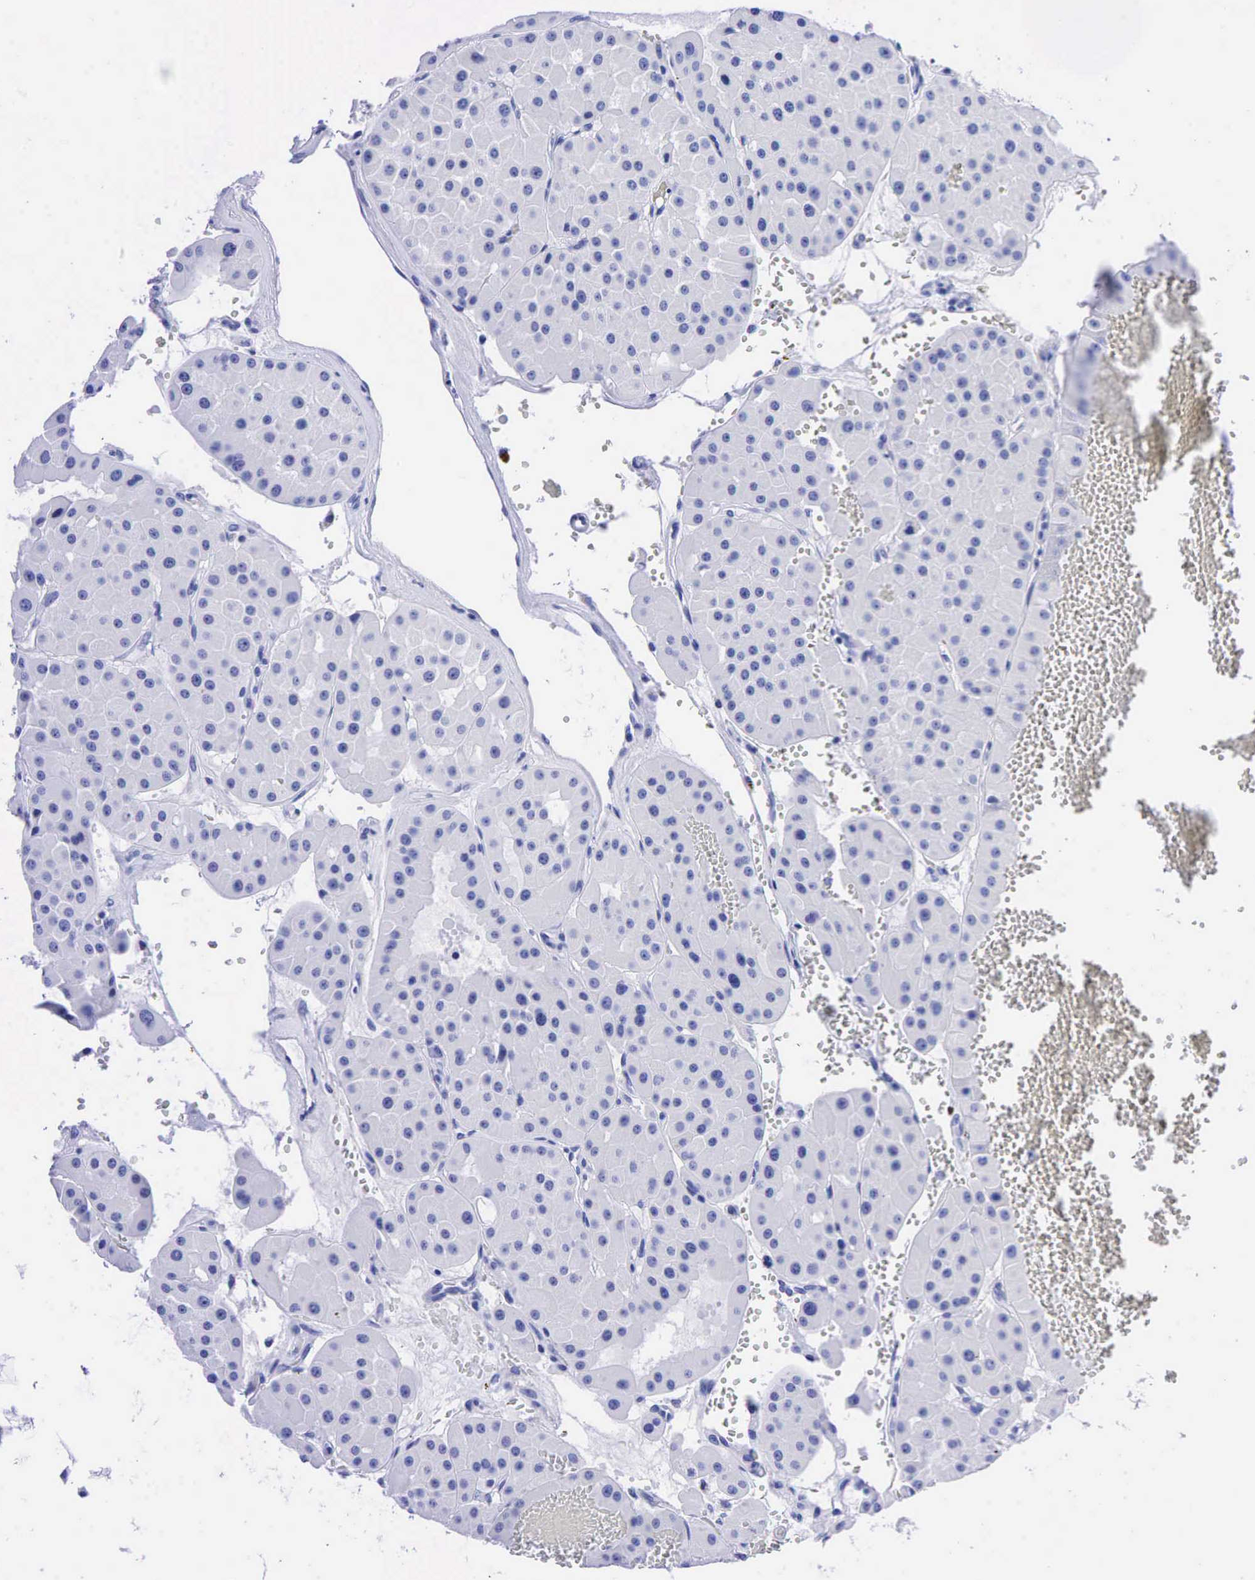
{"staining": {"intensity": "negative", "quantity": "none", "location": "none"}, "tissue": "renal cancer", "cell_type": "Tumor cells", "image_type": "cancer", "snomed": [{"axis": "morphology", "description": "Adenocarcinoma, uncertain malignant potential"}, {"axis": "topography", "description": "Kidney"}], "caption": "Immunohistochemistry micrograph of neoplastic tissue: human adenocarcinoma,  uncertain malignant potential (renal) stained with DAB (3,3'-diaminobenzidine) shows no significant protein positivity in tumor cells.", "gene": "CEACAM5", "patient": {"sex": "male", "age": 63}}